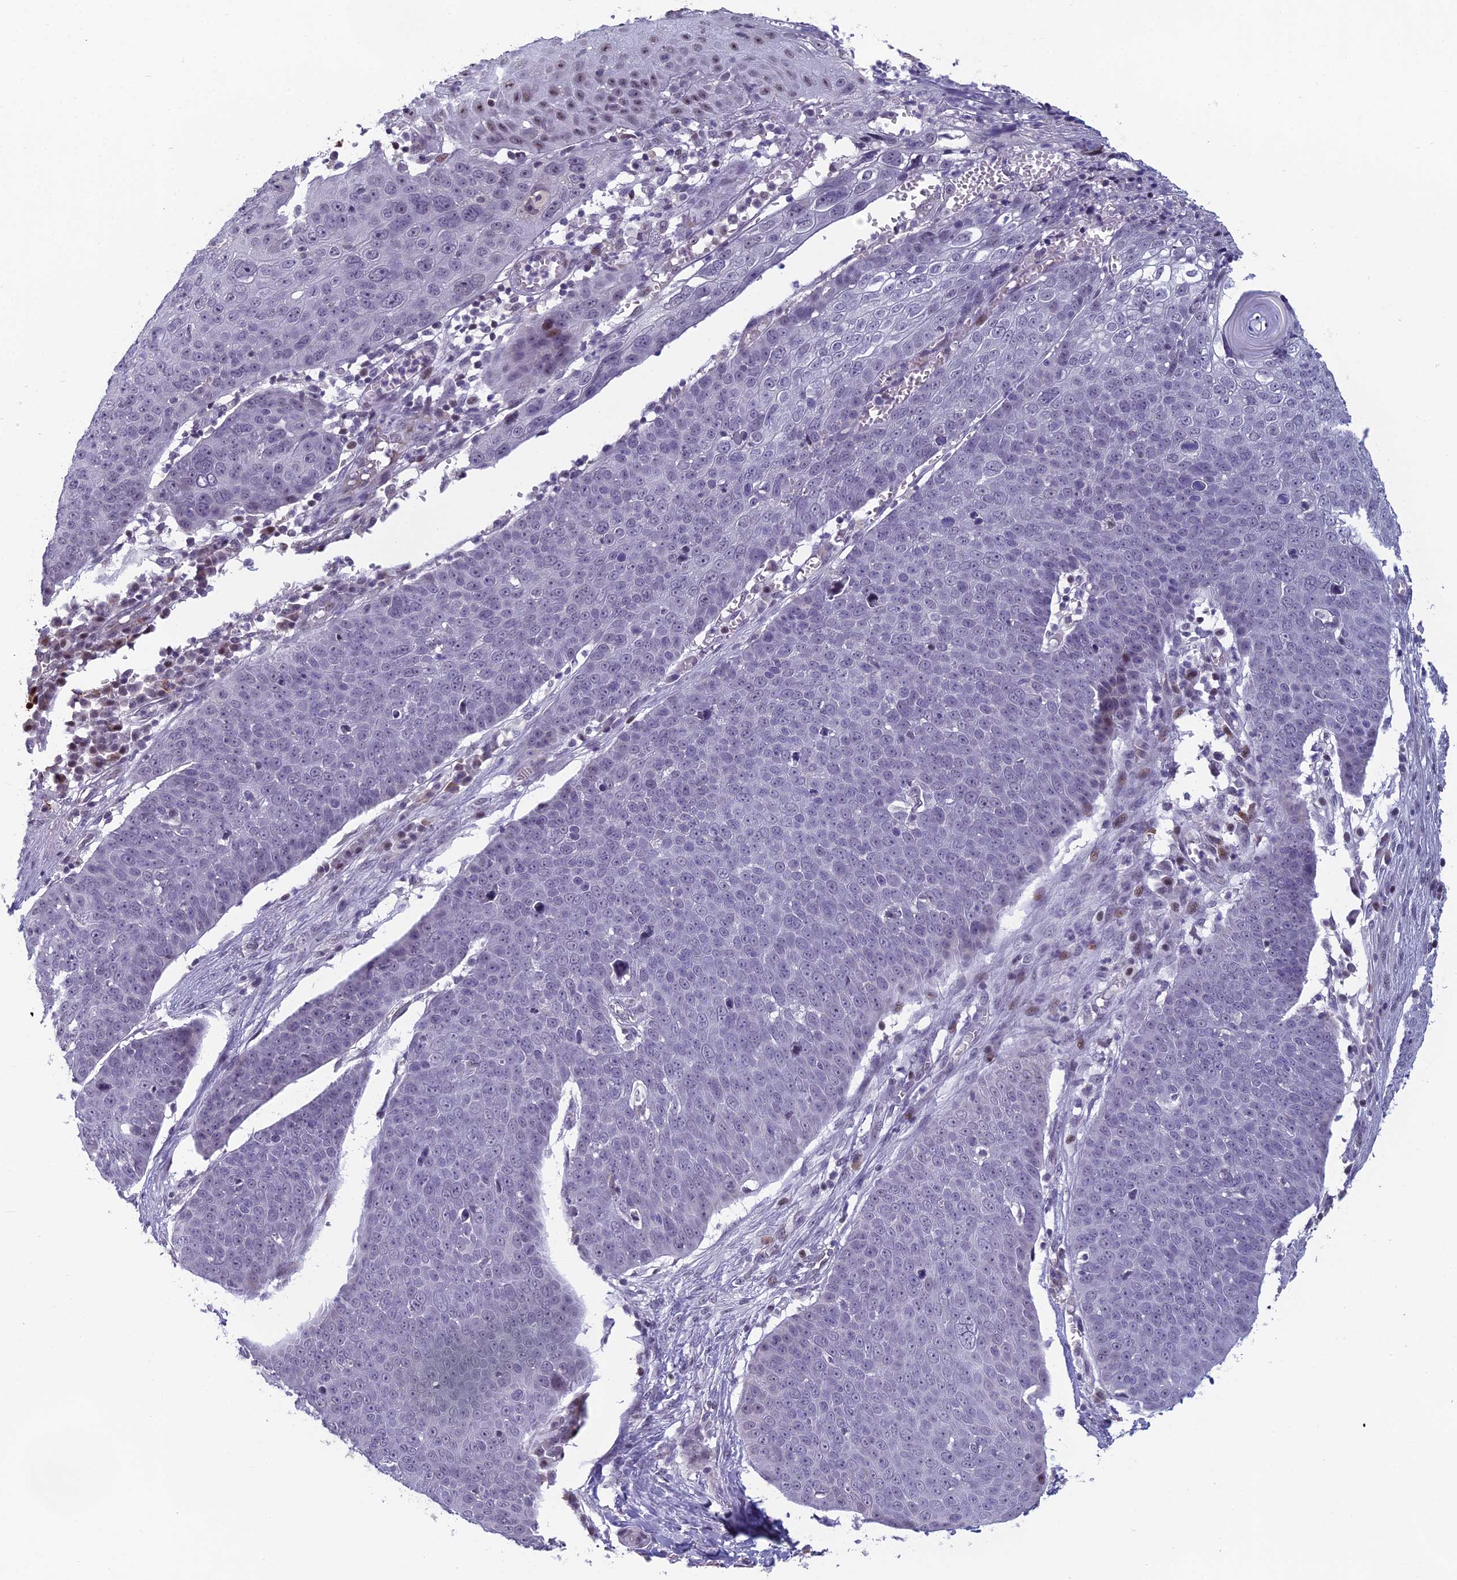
{"staining": {"intensity": "negative", "quantity": "none", "location": "none"}, "tissue": "skin cancer", "cell_type": "Tumor cells", "image_type": "cancer", "snomed": [{"axis": "morphology", "description": "Squamous cell carcinoma, NOS"}, {"axis": "topography", "description": "Skin"}], "caption": "Human skin cancer (squamous cell carcinoma) stained for a protein using IHC demonstrates no staining in tumor cells.", "gene": "RGS17", "patient": {"sex": "male", "age": 71}}